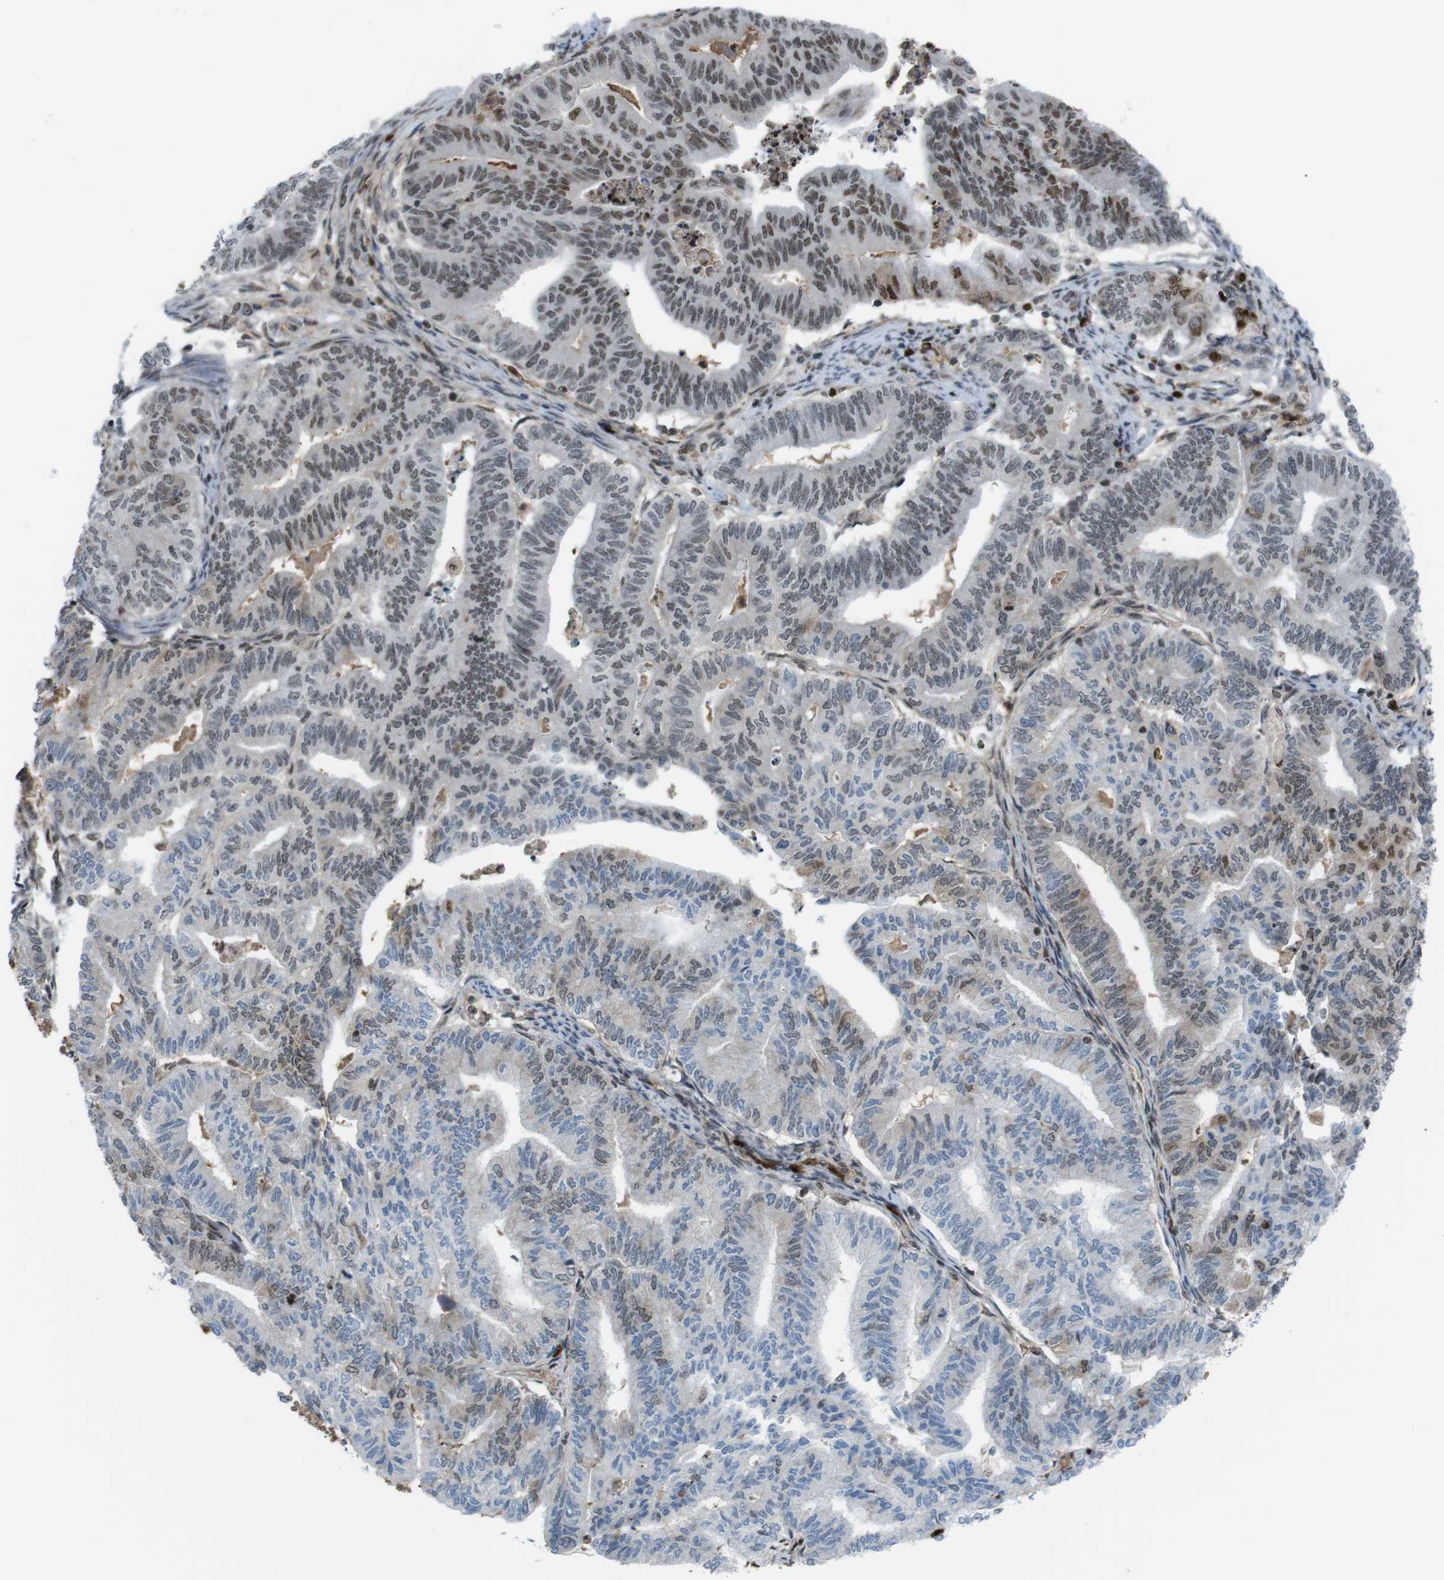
{"staining": {"intensity": "strong", "quantity": ">75%", "location": "nuclear"}, "tissue": "endometrial cancer", "cell_type": "Tumor cells", "image_type": "cancer", "snomed": [{"axis": "morphology", "description": "Adenocarcinoma, NOS"}, {"axis": "topography", "description": "Endometrium"}], "caption": "Strong nuclear protein positivity is identified in approximately >75% of tumor cells in endometrial cancer (adenocarcinoma). The staining was performed using DAB (3,3'-diaminobenzidine) to visualize the protein expression in brown, while the nuclei were stained in blue with hematoxylin (Magnification: 20x).", "gene": "SUB1", "patient": {"sex": "female", "age": 79}}